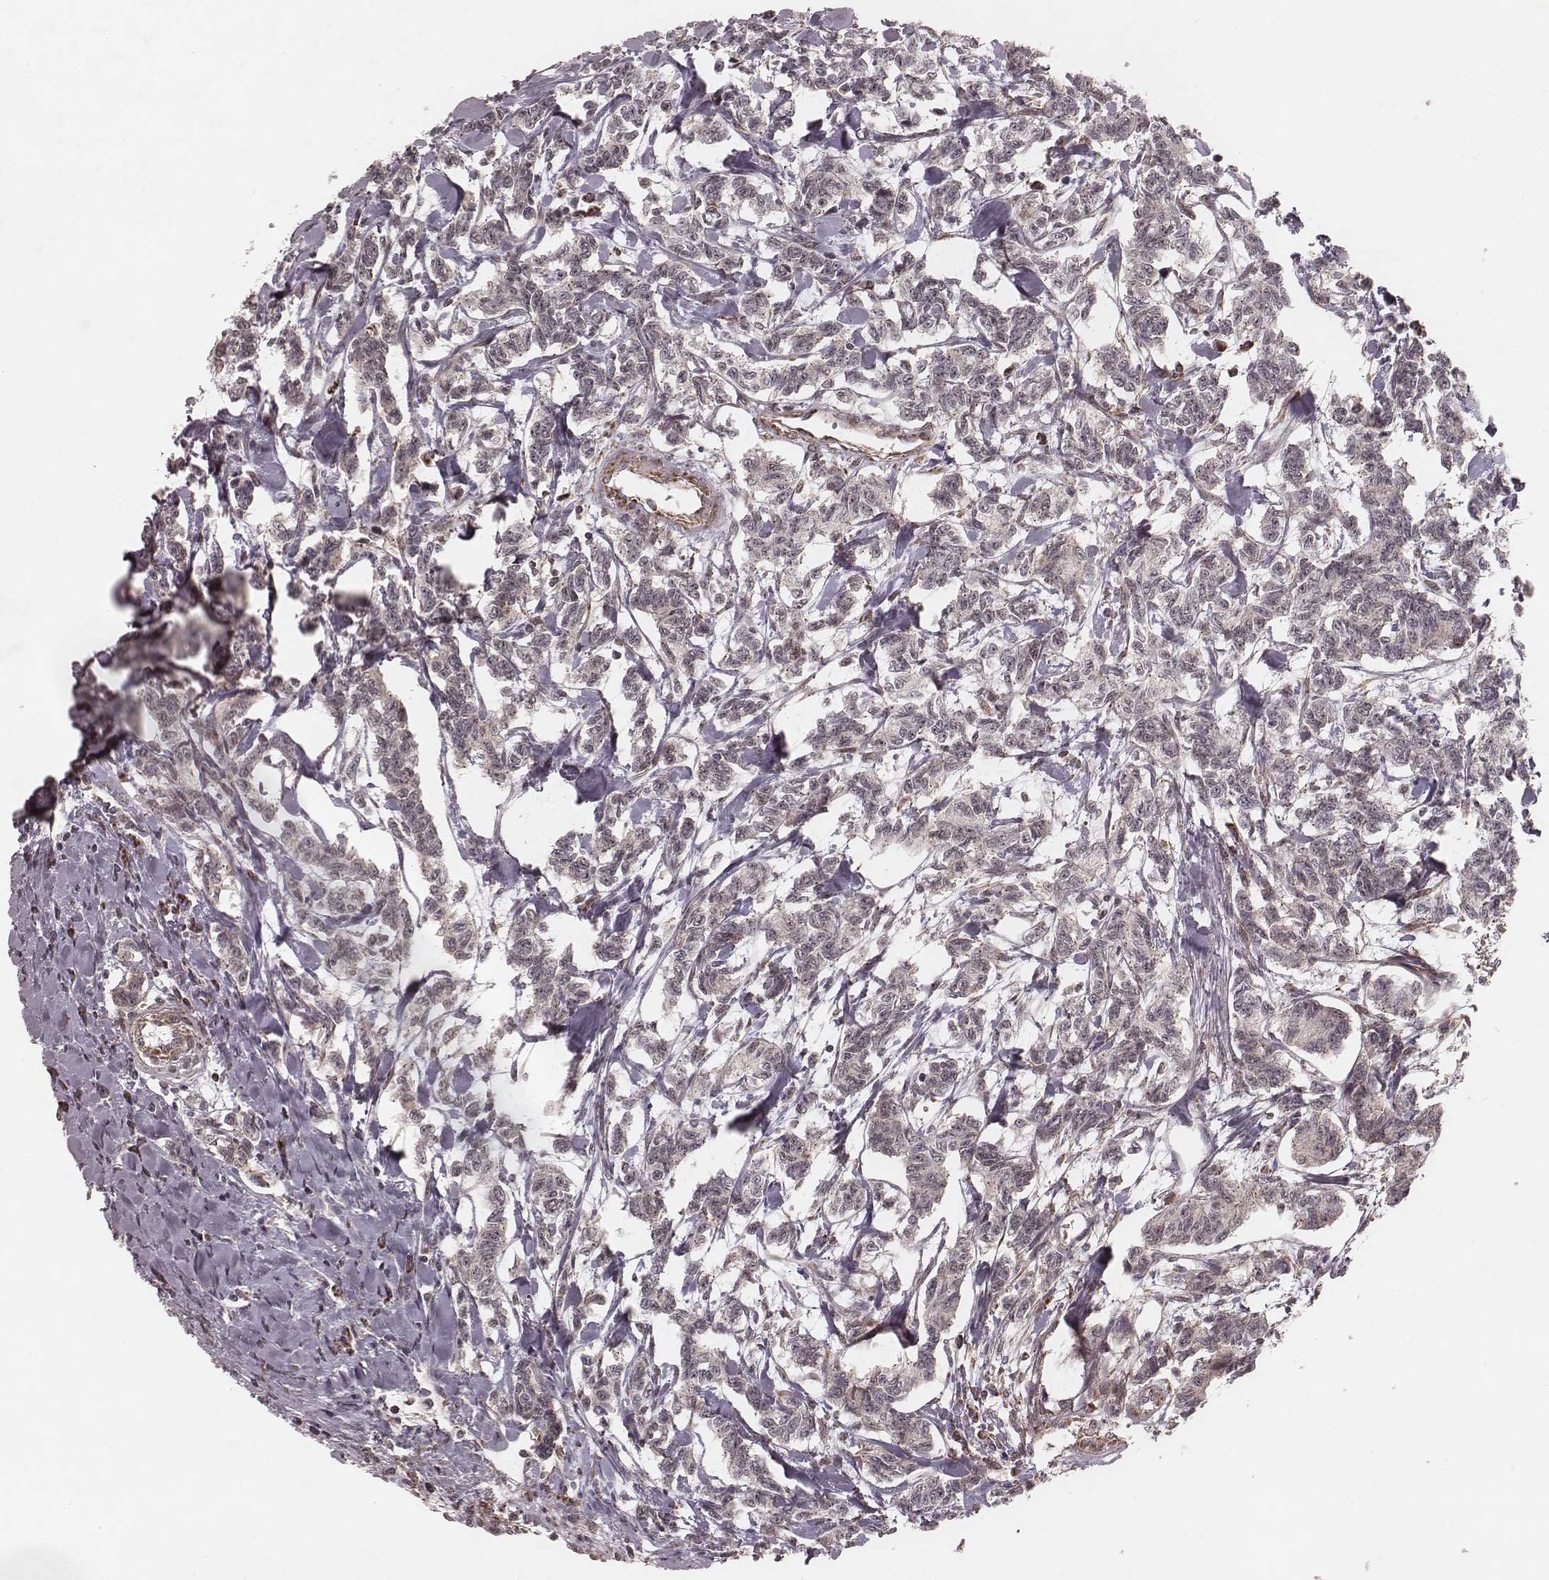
{"staining": {"intensity": "weak", "quantity": ">75%", "location": "cytoplasmic/membranous"}, "tissue": "carcinoid", "cell_type": "Tumor cells", "image_type": "cancer", "snomed": [{"axis": "morphology", "description": "Carcinoid, malignant, NOS"}, {"axis": "topography", "description": "Kidney"}], "caption": "Immunohistochemical staining of carcinoid (malignant) demonstrates weak cytoplasmic/membranous protein staining in about >75% of tumor cells.", "gene": "NDUFA7", "patient": {"sex": "female", "age": 41}}